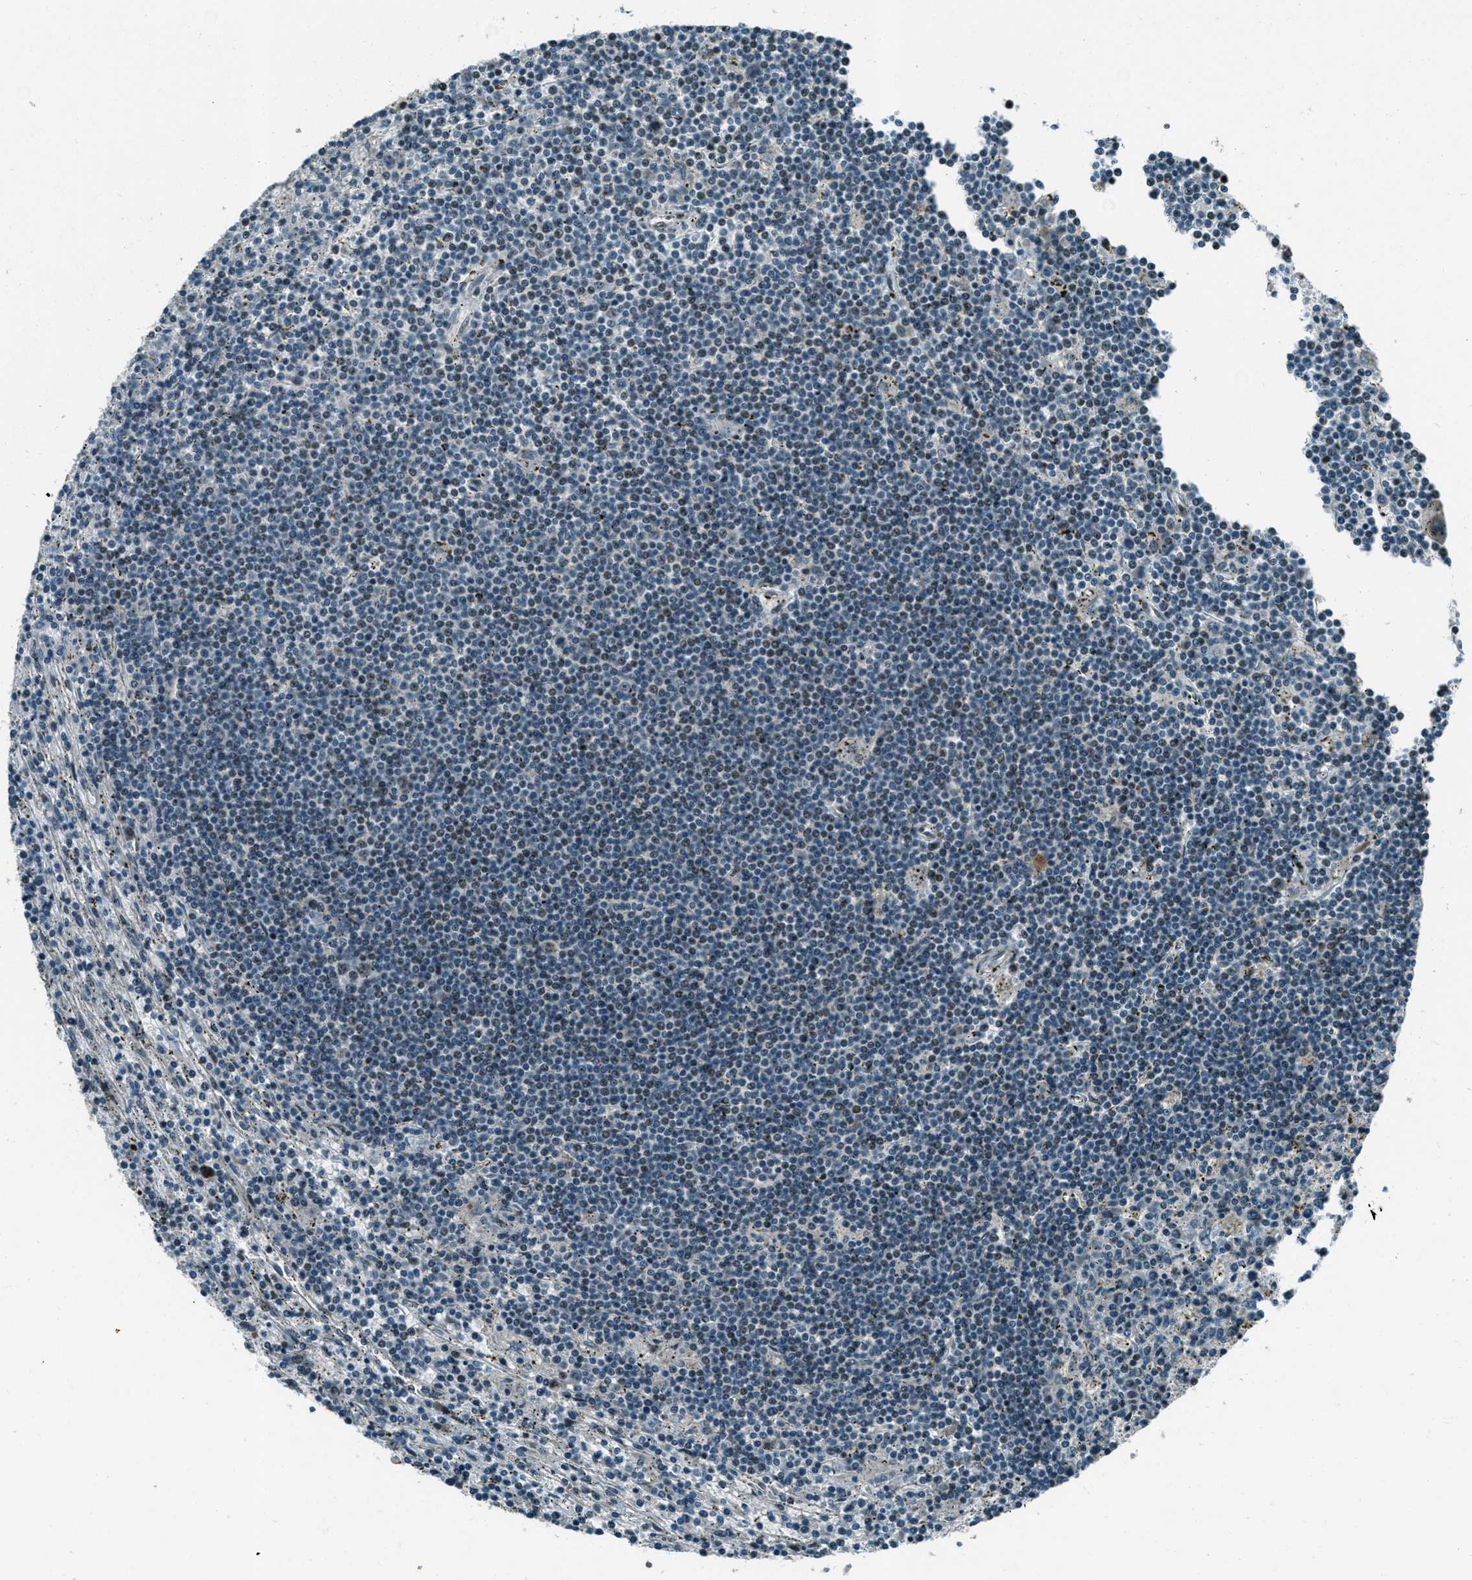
{"staining": {"intensity": "weak", "quantity": "25%-75%", "location": "nuclear"}, "tissue": "lymphoma", "cell_type": "Tumor cells", "image_type": "cancer", "snomed": [{"axis": "morphology", "description": "Malignant lymphoma, non-Hodgkin's type, Low grade"}, {"axis": "topography", "description": "Spleen"}], "caption": "Low-grade malignant lymphoma, non-Hodgkin's type stained for a protein reveals weak nuclear positivity in tumor cells.", "gene": "TARDBP", "patient": {"sex": "male", "age": 76}}